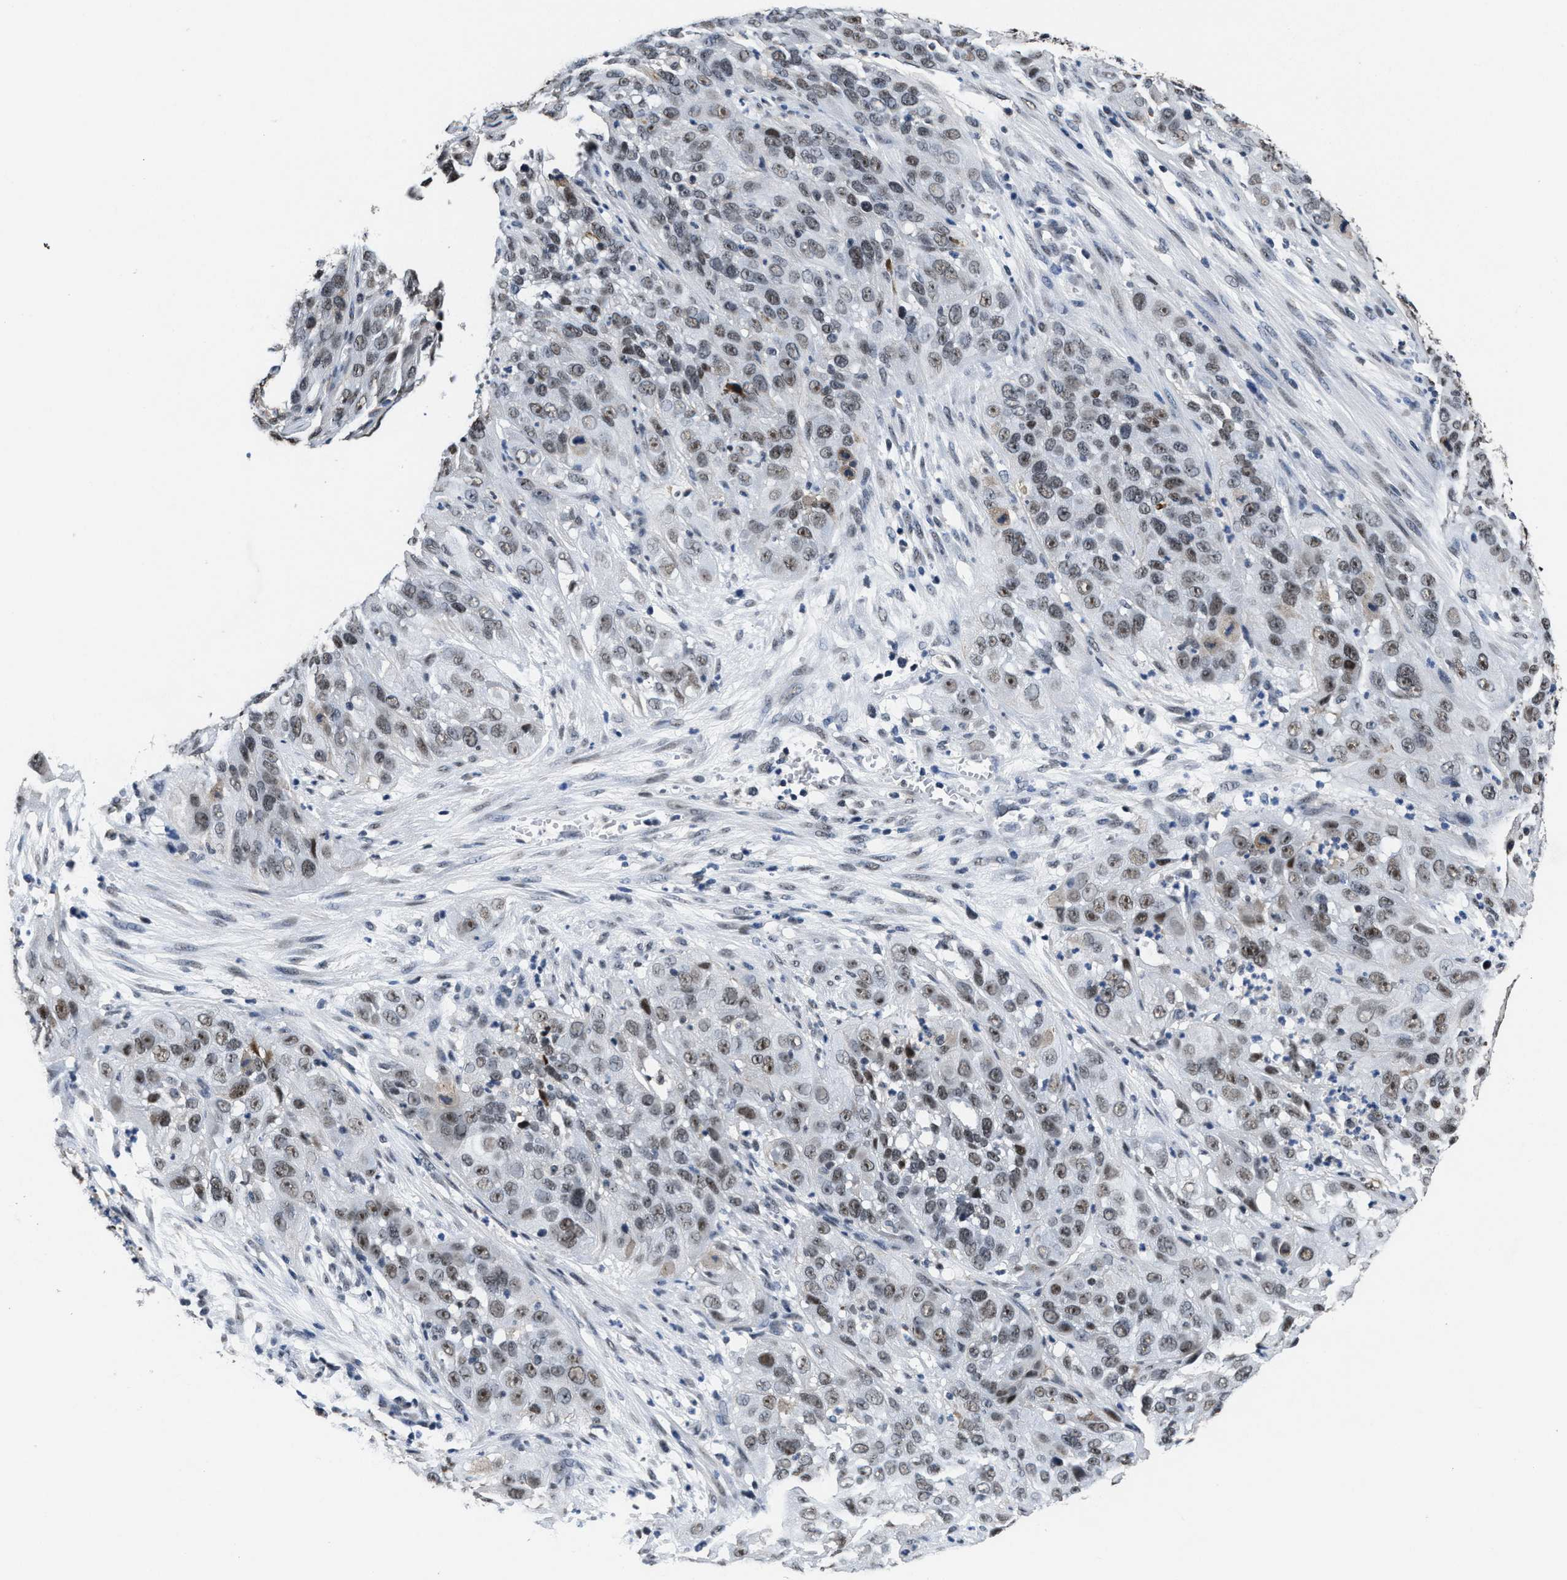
{"staining": {"intensity": "moderate", "quantity": "<25%", "location": "nuclear"}, "tissue": "cervical cancer", "cell_type": "Tumor cells", "image_type": "cancer", "snomed": [{"axis": "morphology", "description": "Squamous cell carcinoma, NOS"}, {"axis": "topography", "description": "Cervix"}], "caption": "A brown stain shows moderate nuclear positivity of a protein in human cervical squamous cell carcinoma tumor cells.", "gene": "SUPT16H", "patient": {"sex": "female", "age": 32}}